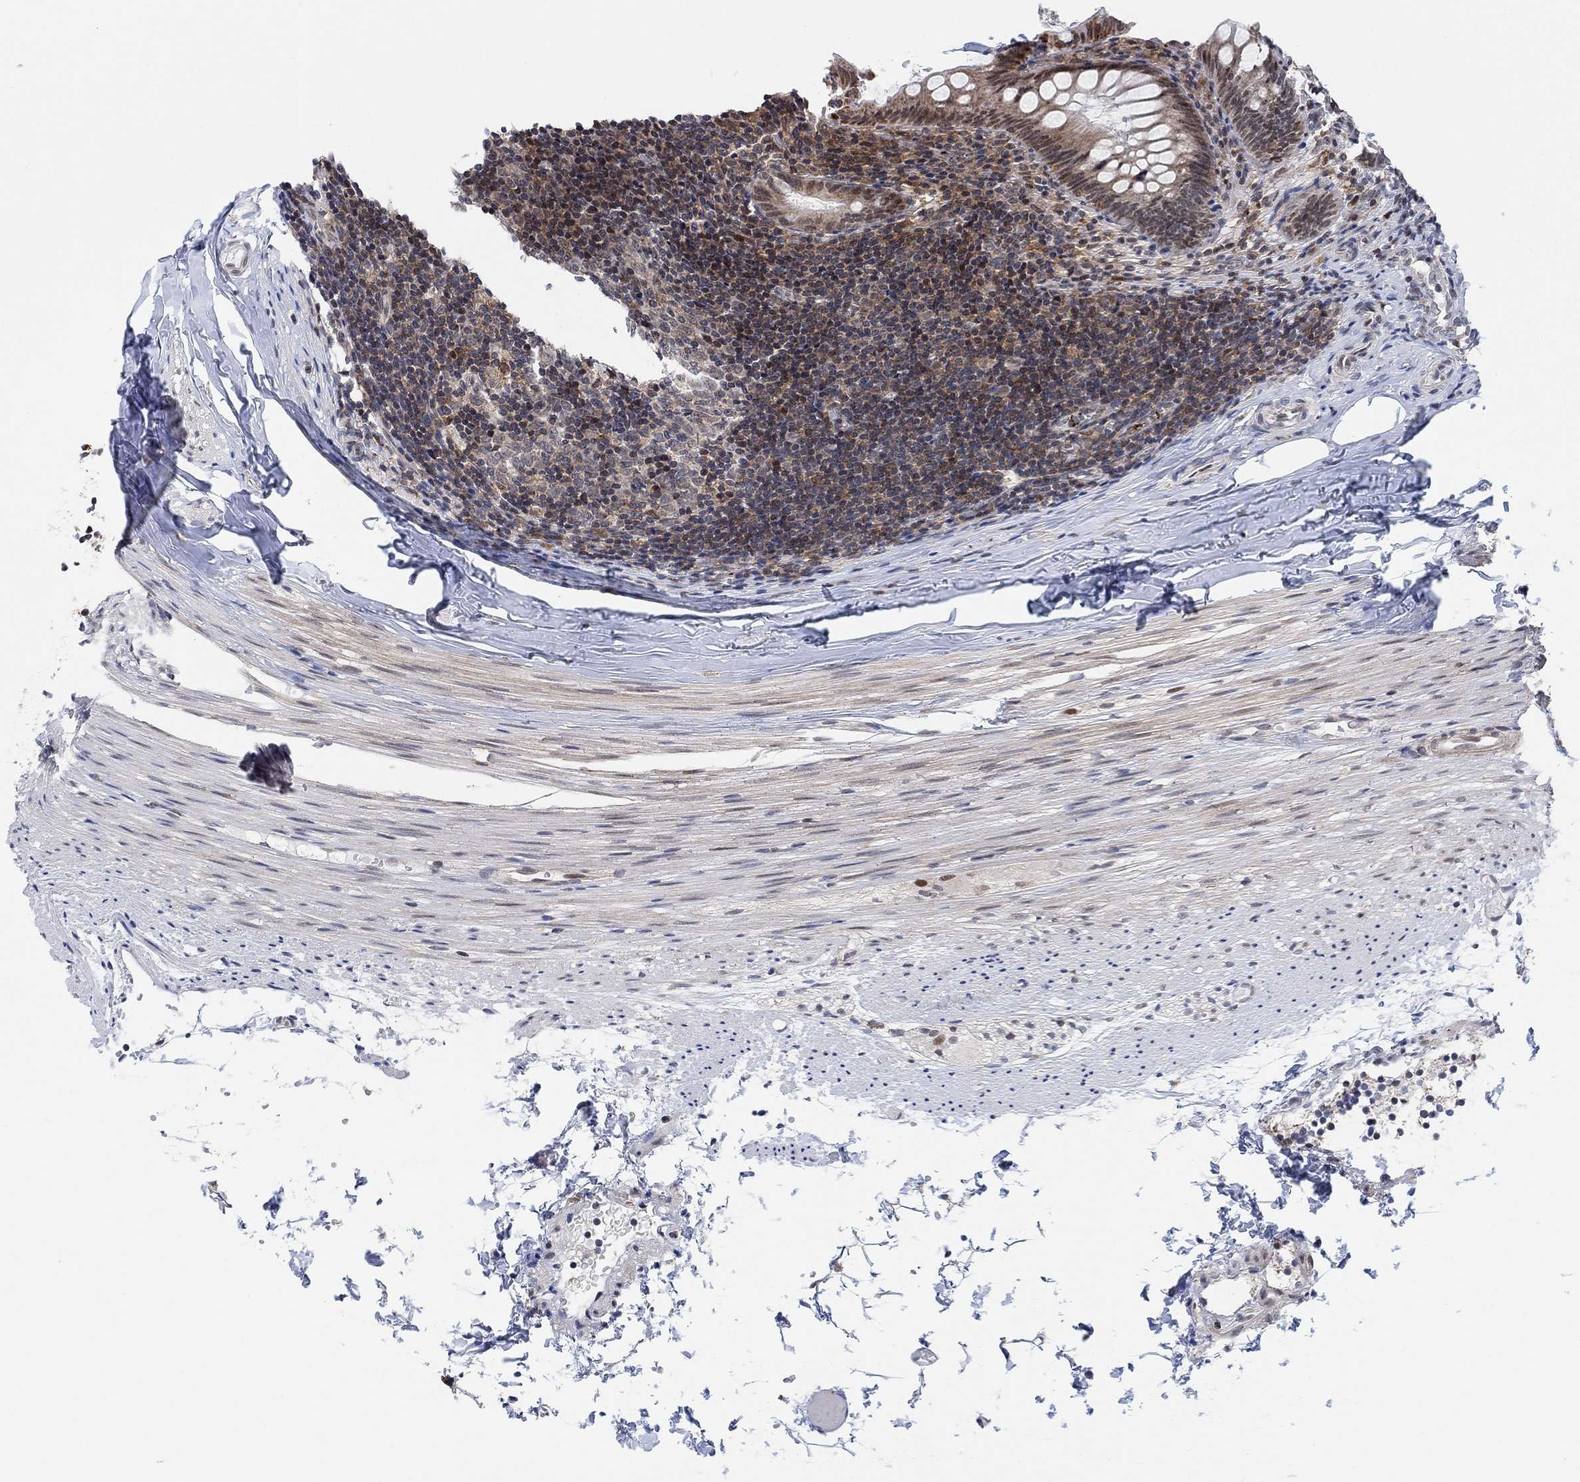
{"staining": {"intensity": "moderate", "quantity": "25%-75%", "location": "cytoplasmic/membranous"}, "tissue": "appendix", "cell_type": "Glandular cells", "image_type": "normal", "snomed": [{"axis": "morphology", "description": "Normal tissue, NOS"}, {"axis": "topography", "description": "Appendix"}], "caption": "Moderate cytoplasmic/membranous protein staining is appreciated in about 25%-75% of glandular cells in appendix. (DAB IHC with brightfield microscopy, high magnification).", "gene": "PWWP2B", "patient": {"sex": "female", "age": 23}}